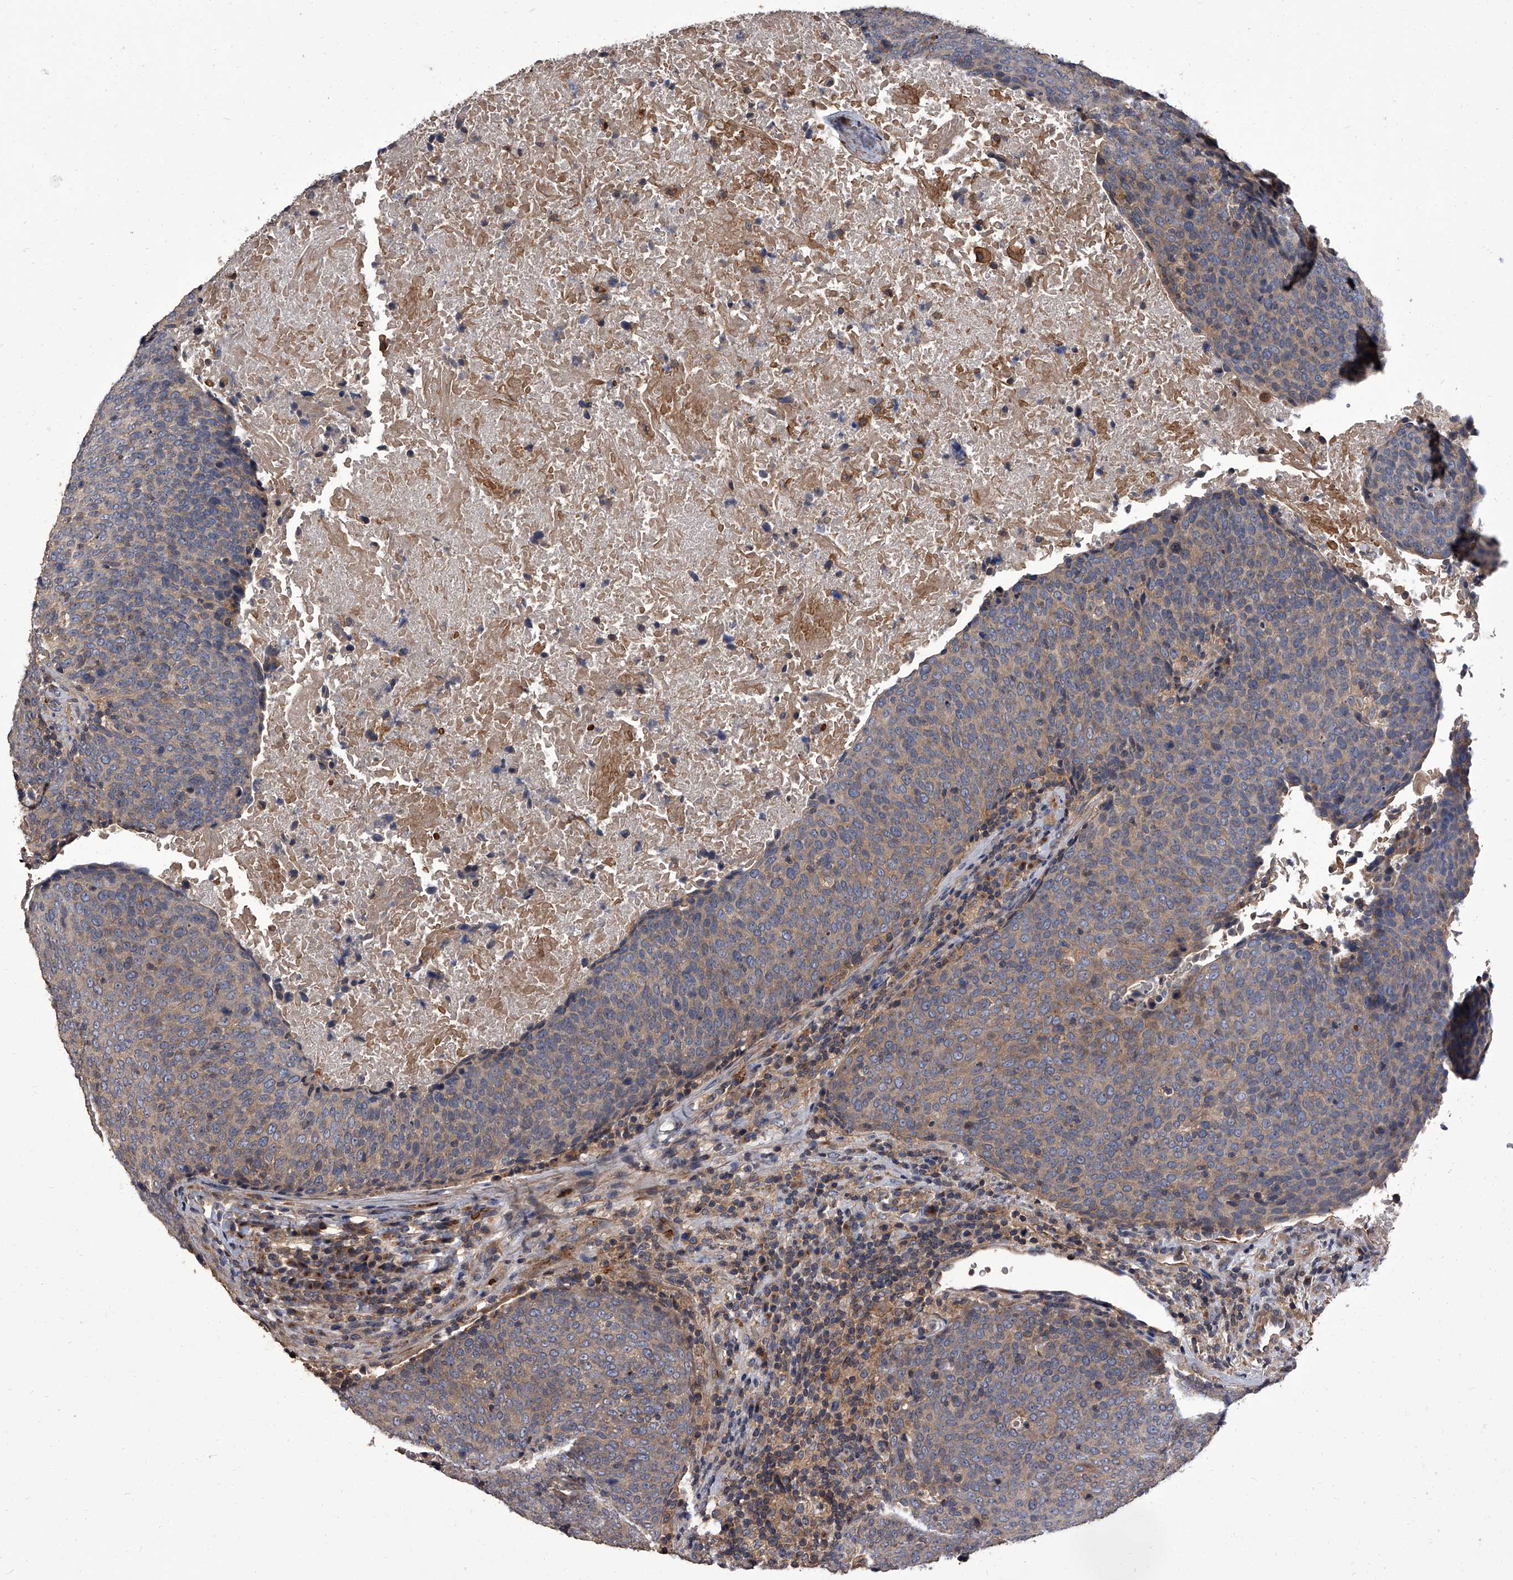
{"staining": {"intensity": "weak", "quantity": ">75%", "location": "cytoplasmic/membranous"}, "tissue": "head and neck cancer", "cell_type": "Tumor cells", "image_type": "cancer", "snomed": [{"axis": "morphology", "description": "Squamous cell carcinoma, NOS"}, {"axis": "morphology", "description": "Squamous cell carcinoma, metastatic, NOS"}, {"axis": "topography", "description": "Lymph node"}, {"axis": "topography", "description": "Head-Neck"}], "caption": "Immunohistochemistry micrograph of human head and neck metastatic squamous cell carcinoma stained for a protein (brown), which demonstrates low levels of weak cytoplasmic/membranous positivity in about >75% of tumor cells.", "gene": "STK36", "patient": {"sex": "male", "age": 62}}